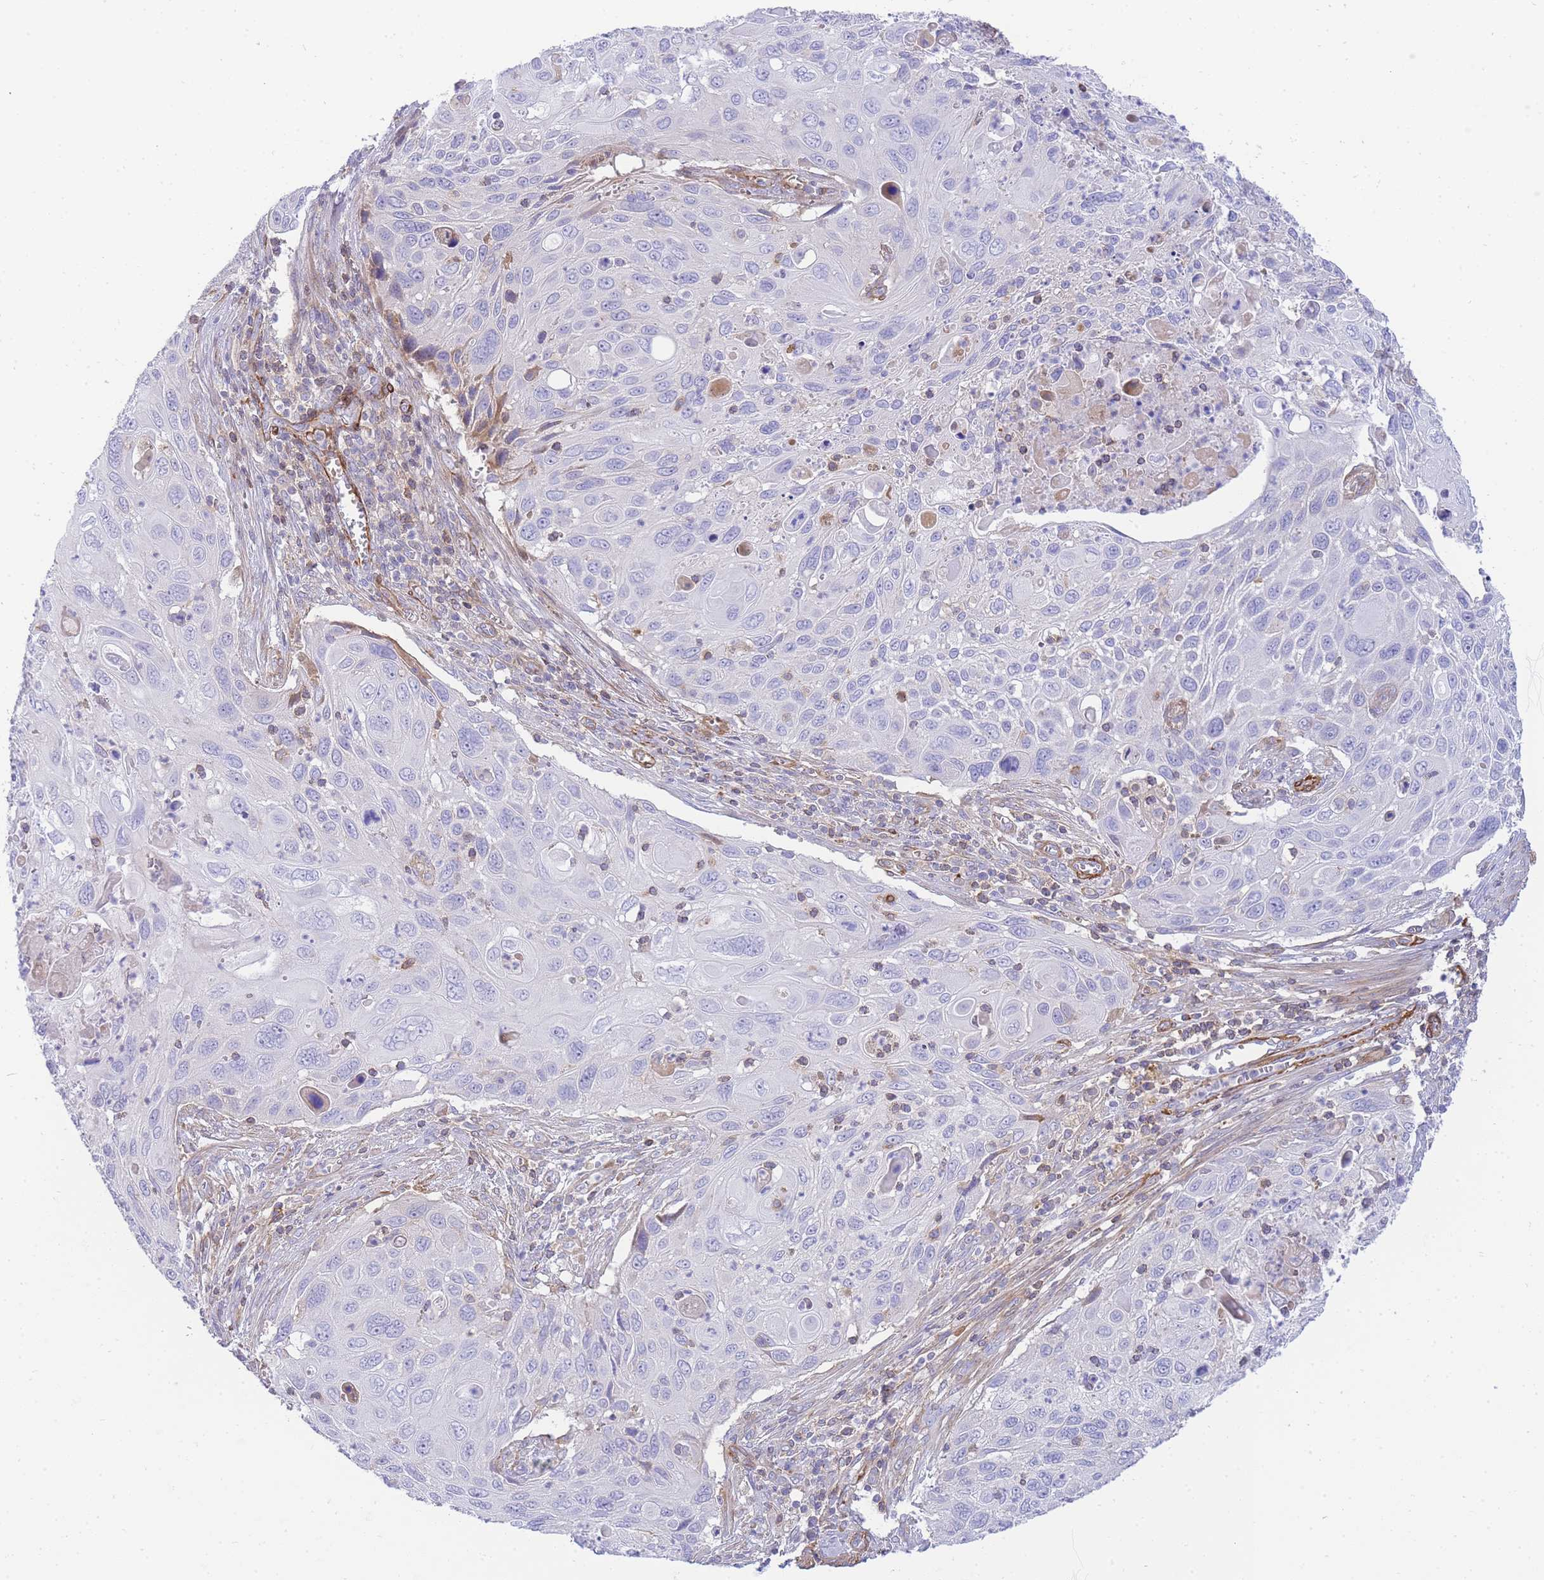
{"staining": {"intensity": "negative", "quantity": "none", "location": "none"}, "tissue": "cervical cancer", "cell_type": "Tumor cells", "image_type": "cancer", "snomed": [{"axis": "morphology", "description": "Squamous cell carcinoma, NOS"}, {"axis": "topography", "description": "Cervix"}], "caption": "High magnification brightfield microscopy of cervical cancer stained with DAB (brown) and counterstained with hematoxylin (blue): tumor cells show no significant staining.", "gene": "FBN3", "patient": {"sex": "female", "age": 70}}